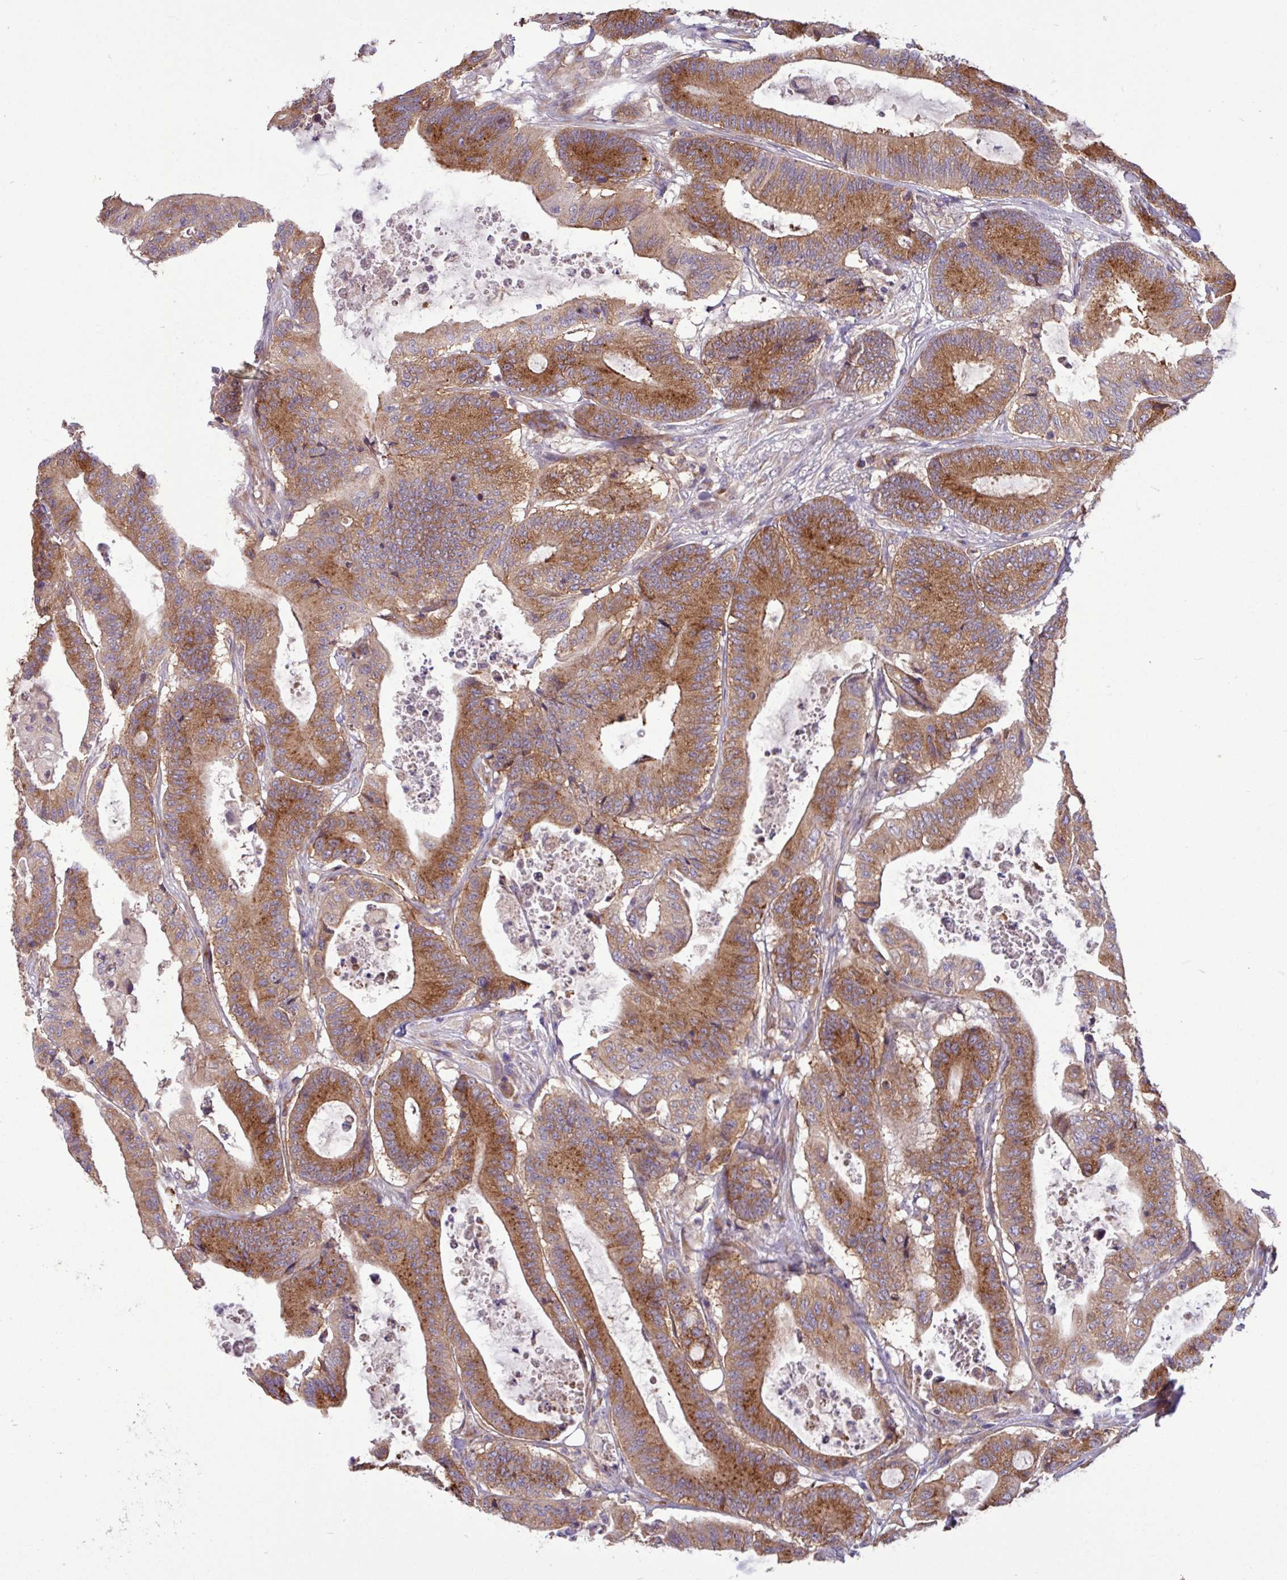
{"staining": {"intensity": "strong", "quantity": ">75%", "location": "cytoplasmic/membranous"}, "tissue": "colorectal cancer", "cell_type": "Tumor cells", "image_type": "cancer", "snomed": [{"axis": "morphology", "description": "Adenocarcinoma, NOS"}, {"axis": "topography", "description": "Colon"}], "caption": "Colorectal adenocarcinoma stained for a protein demonstrates strong cytoplasmic/membranous positivity in tumor cells.", "gene": "LSM12", "patient": {"sex": "female", "age": 84}}